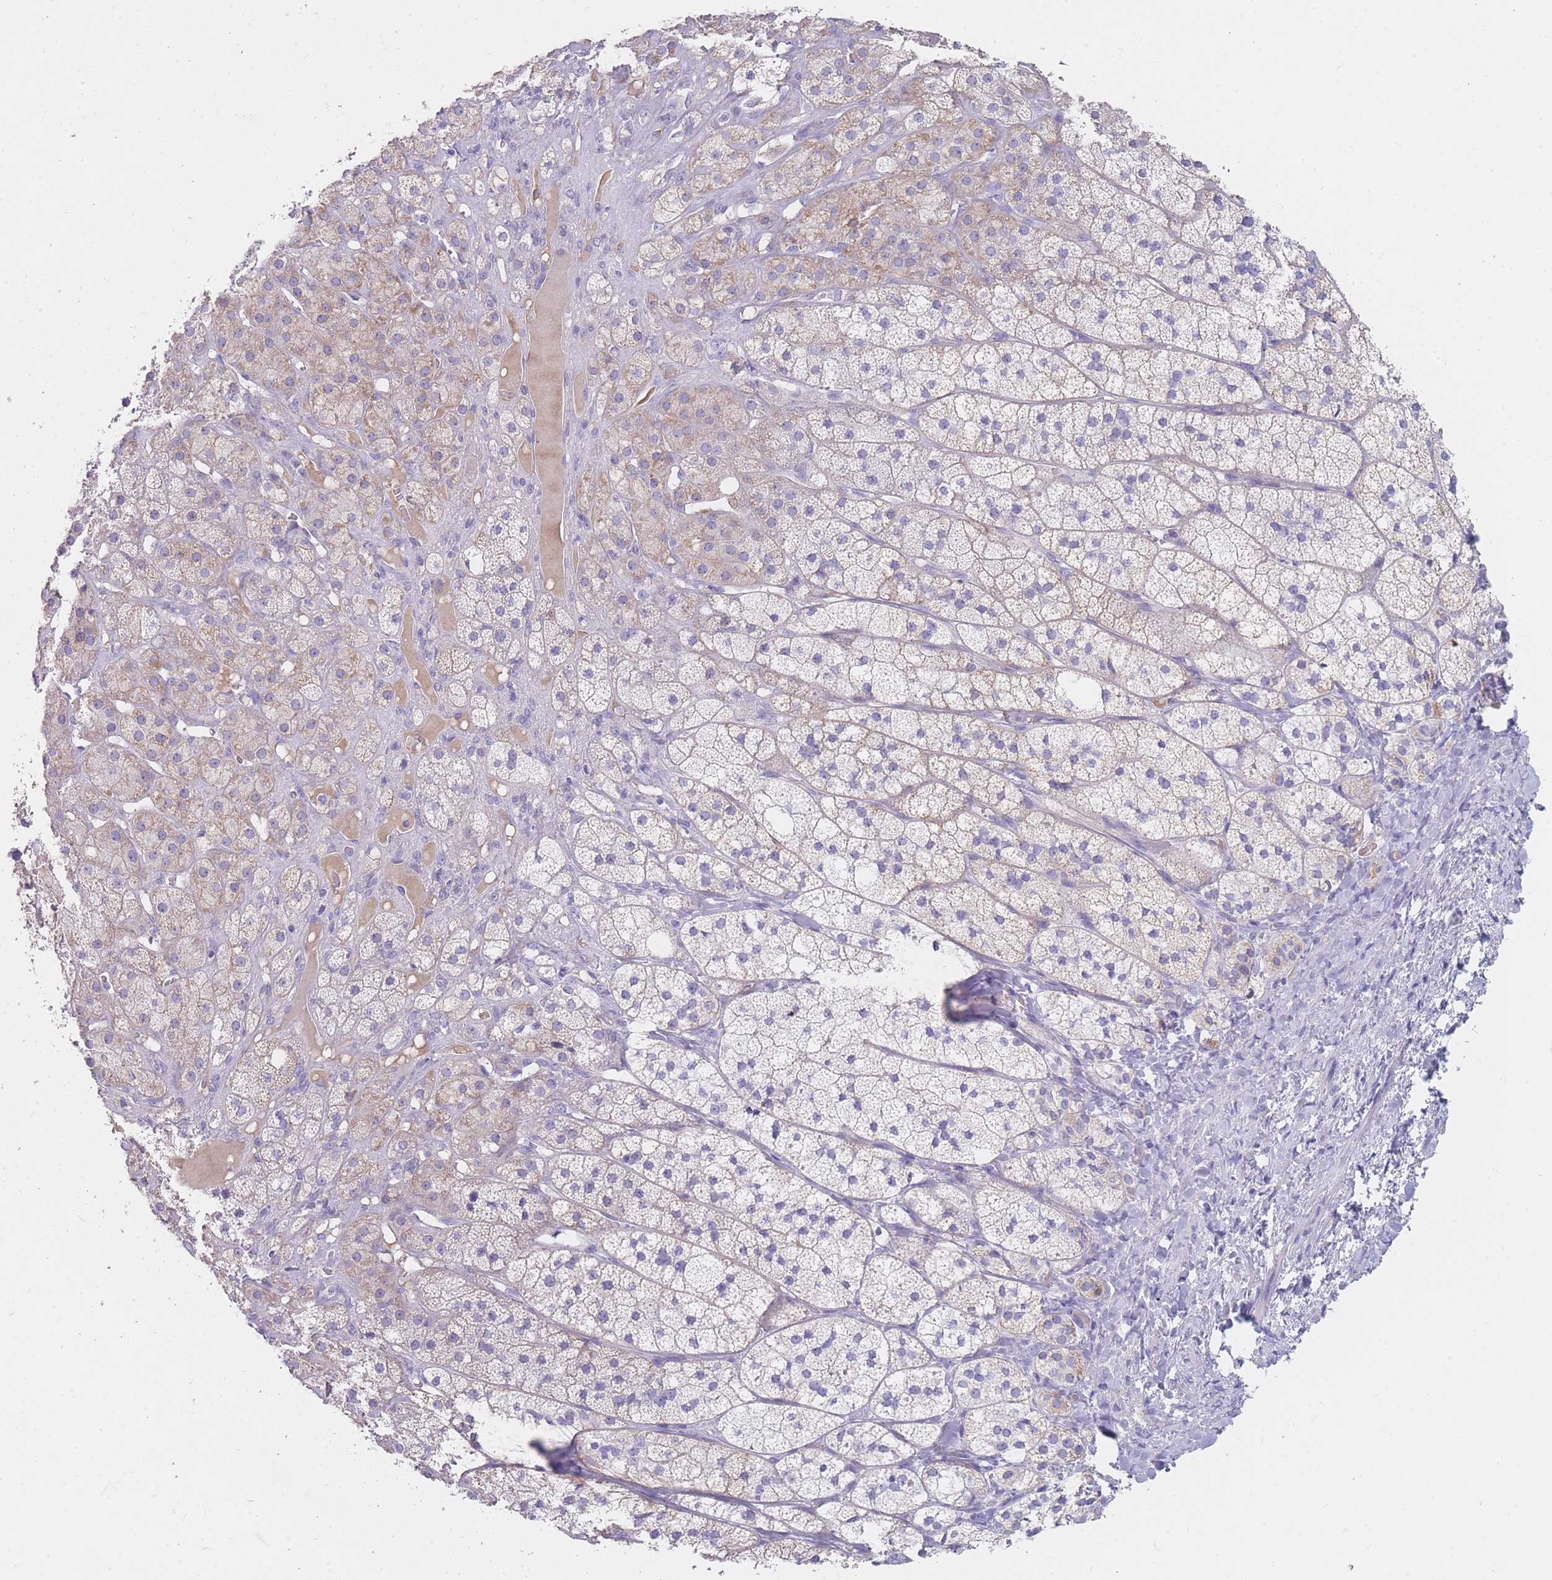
{"staining": {"intensity": "moderate", "quantity": "25%-75%", "location": "cytoplasmic/membranous"}, "tissue": "adrenal gland", "cell_type": "Glandular cells", "image_type": "normal", "snomed": [{"axis": "morphology", "description": "Normal tissue, NOS"}, {"axis": "topography", "description": "Adrenal gland"}], "caption": "Adrenal gland stained for a protein demonstrates moderate cytoplasmic/membranous positivity in glandular cells. (DAB (3,3'-diaminobenzidine) IHC, brown staining for protein, blue staining for nuclei).", "gene": "MRPS14", "patient": {"sex": "female", "age": 52}}